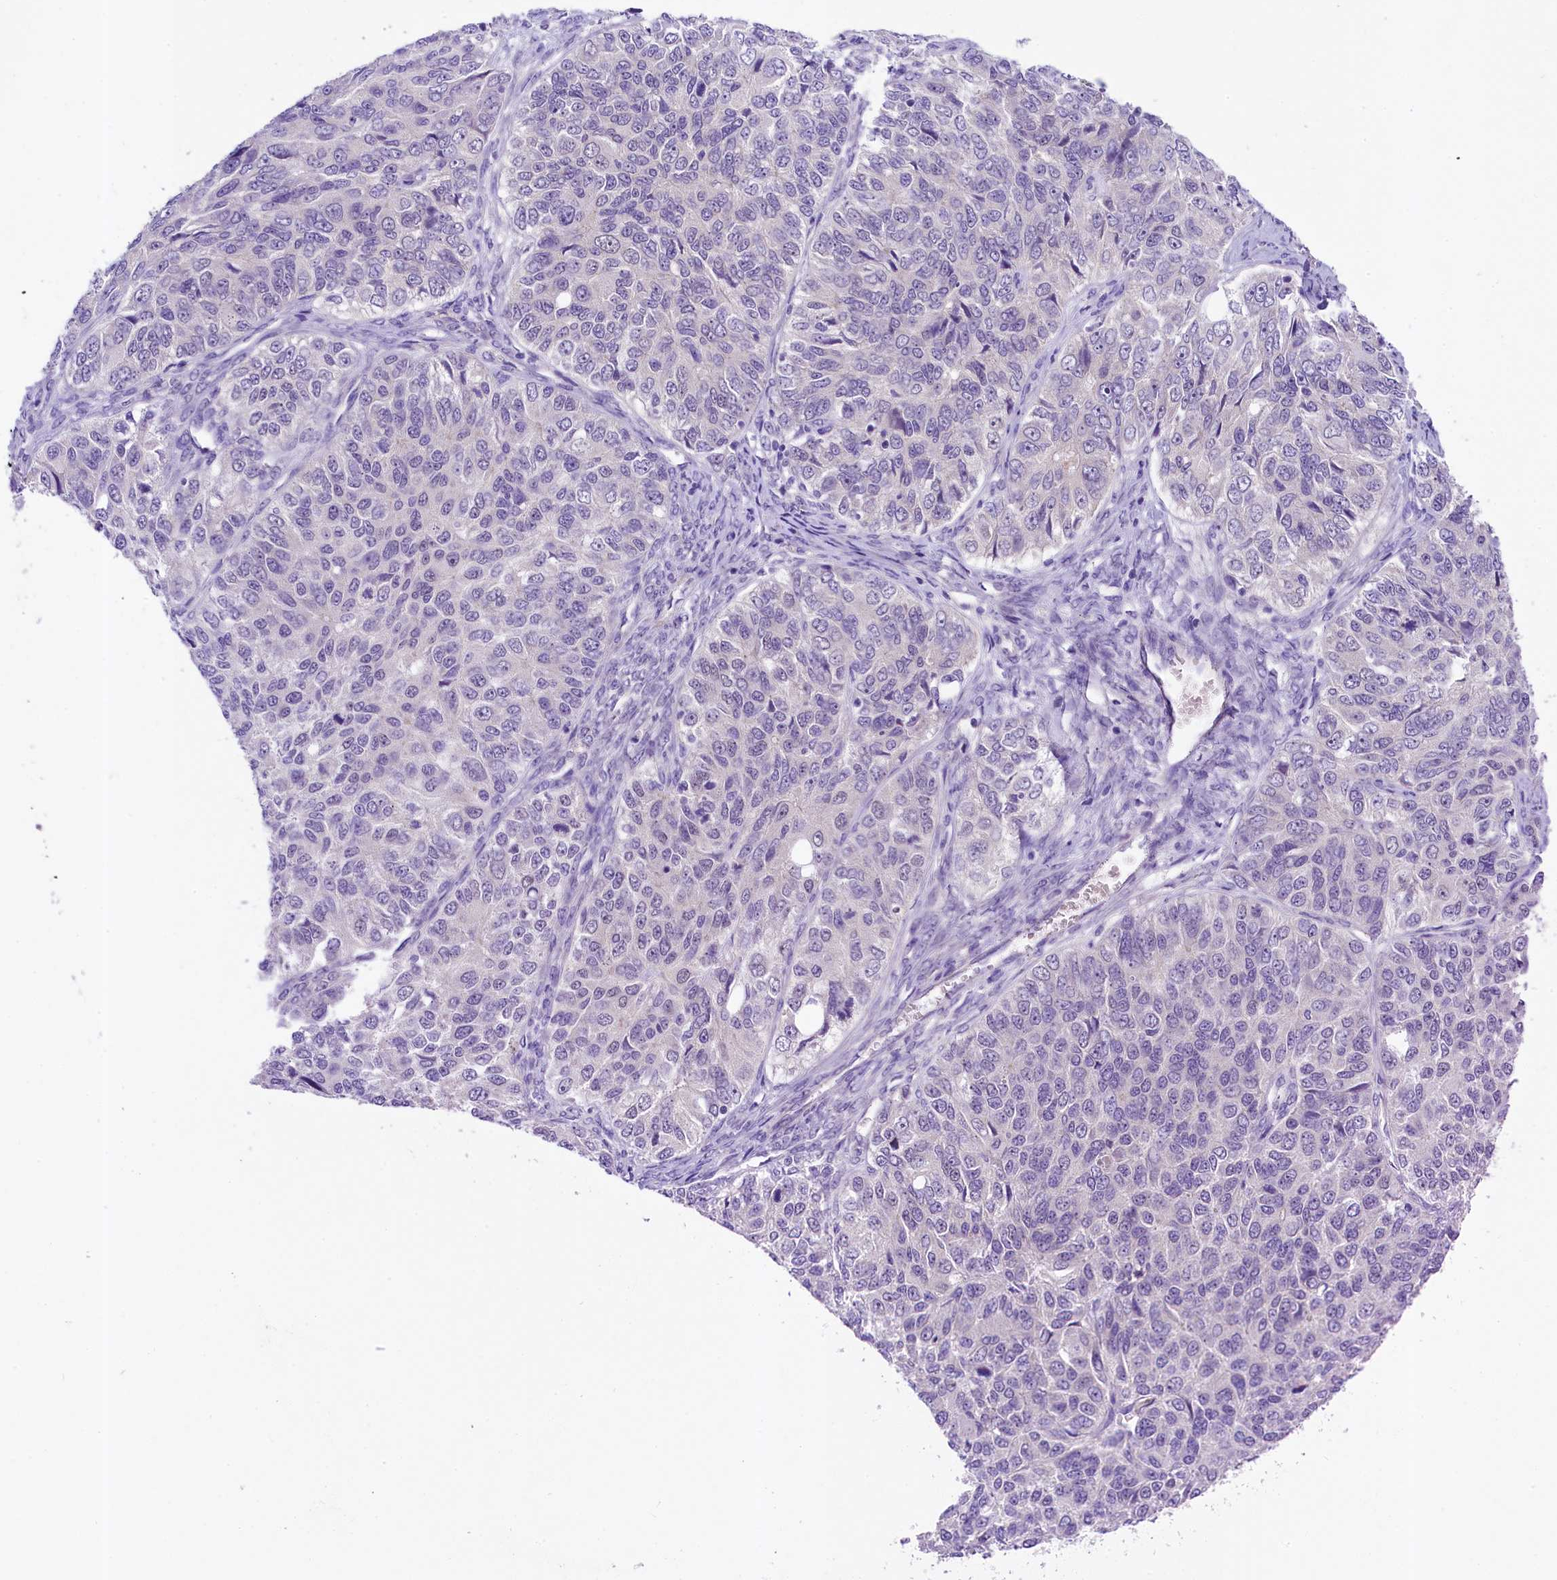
{"staining": {"intensity": "negative", "quantity": "none", "location": "none"}, "tissue": "ovarian cancer", "cell_type": "Tumor cells", "image_type": "cancer", "snomed": [{"axis": "morphology", "description": "Carcinoma, endometroid"}, {"axis": "topography", "description": "Ovary"}], "caption": "Endometroid carcinoma (ovarian) was stained to show a protein in brown. There is no significant expression in tumor cells.", "gene": "UBXN6", "patient": {"sex": "female", "age": 51}}